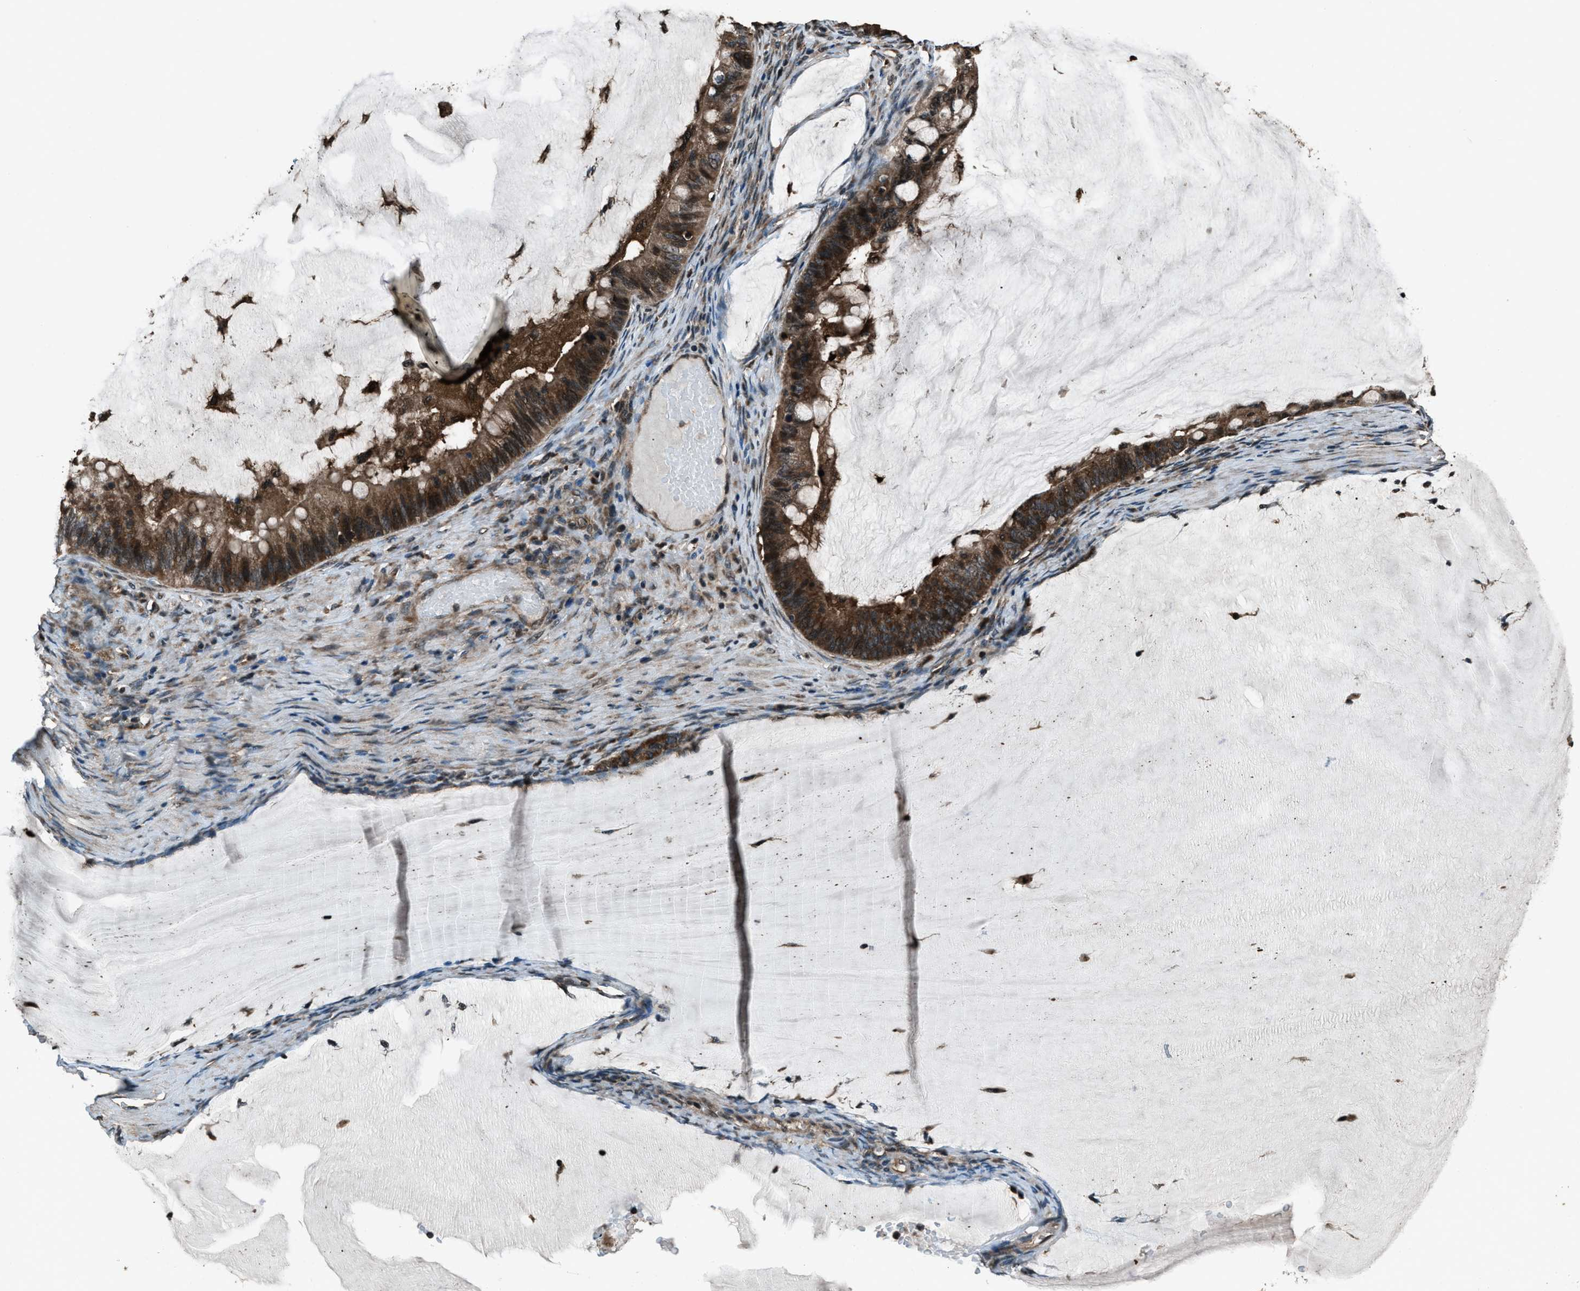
{"staining": {"intensity": "moderate", "quantity": ">75%", "location": "cytoplasmic/membranous"}, "tissue": "ovarian cancer", "cell_type": "Tumor cells", "image_type": "cancer", "snomed": [{"axis": "morphology", "description": "Cystadenocarcinoma, mucinous, NOS"}, {"axis": "topography", "description": "Ovary"}], "caption": "A micrograph of human mucinous cystadenocarcinoma (ovarian) stained for a protein displays moderate cytoplasmic/membranous brown staining in tumor cells.", "gene": "TRIM4", "patient": {"sex": "female", "age": 61}}